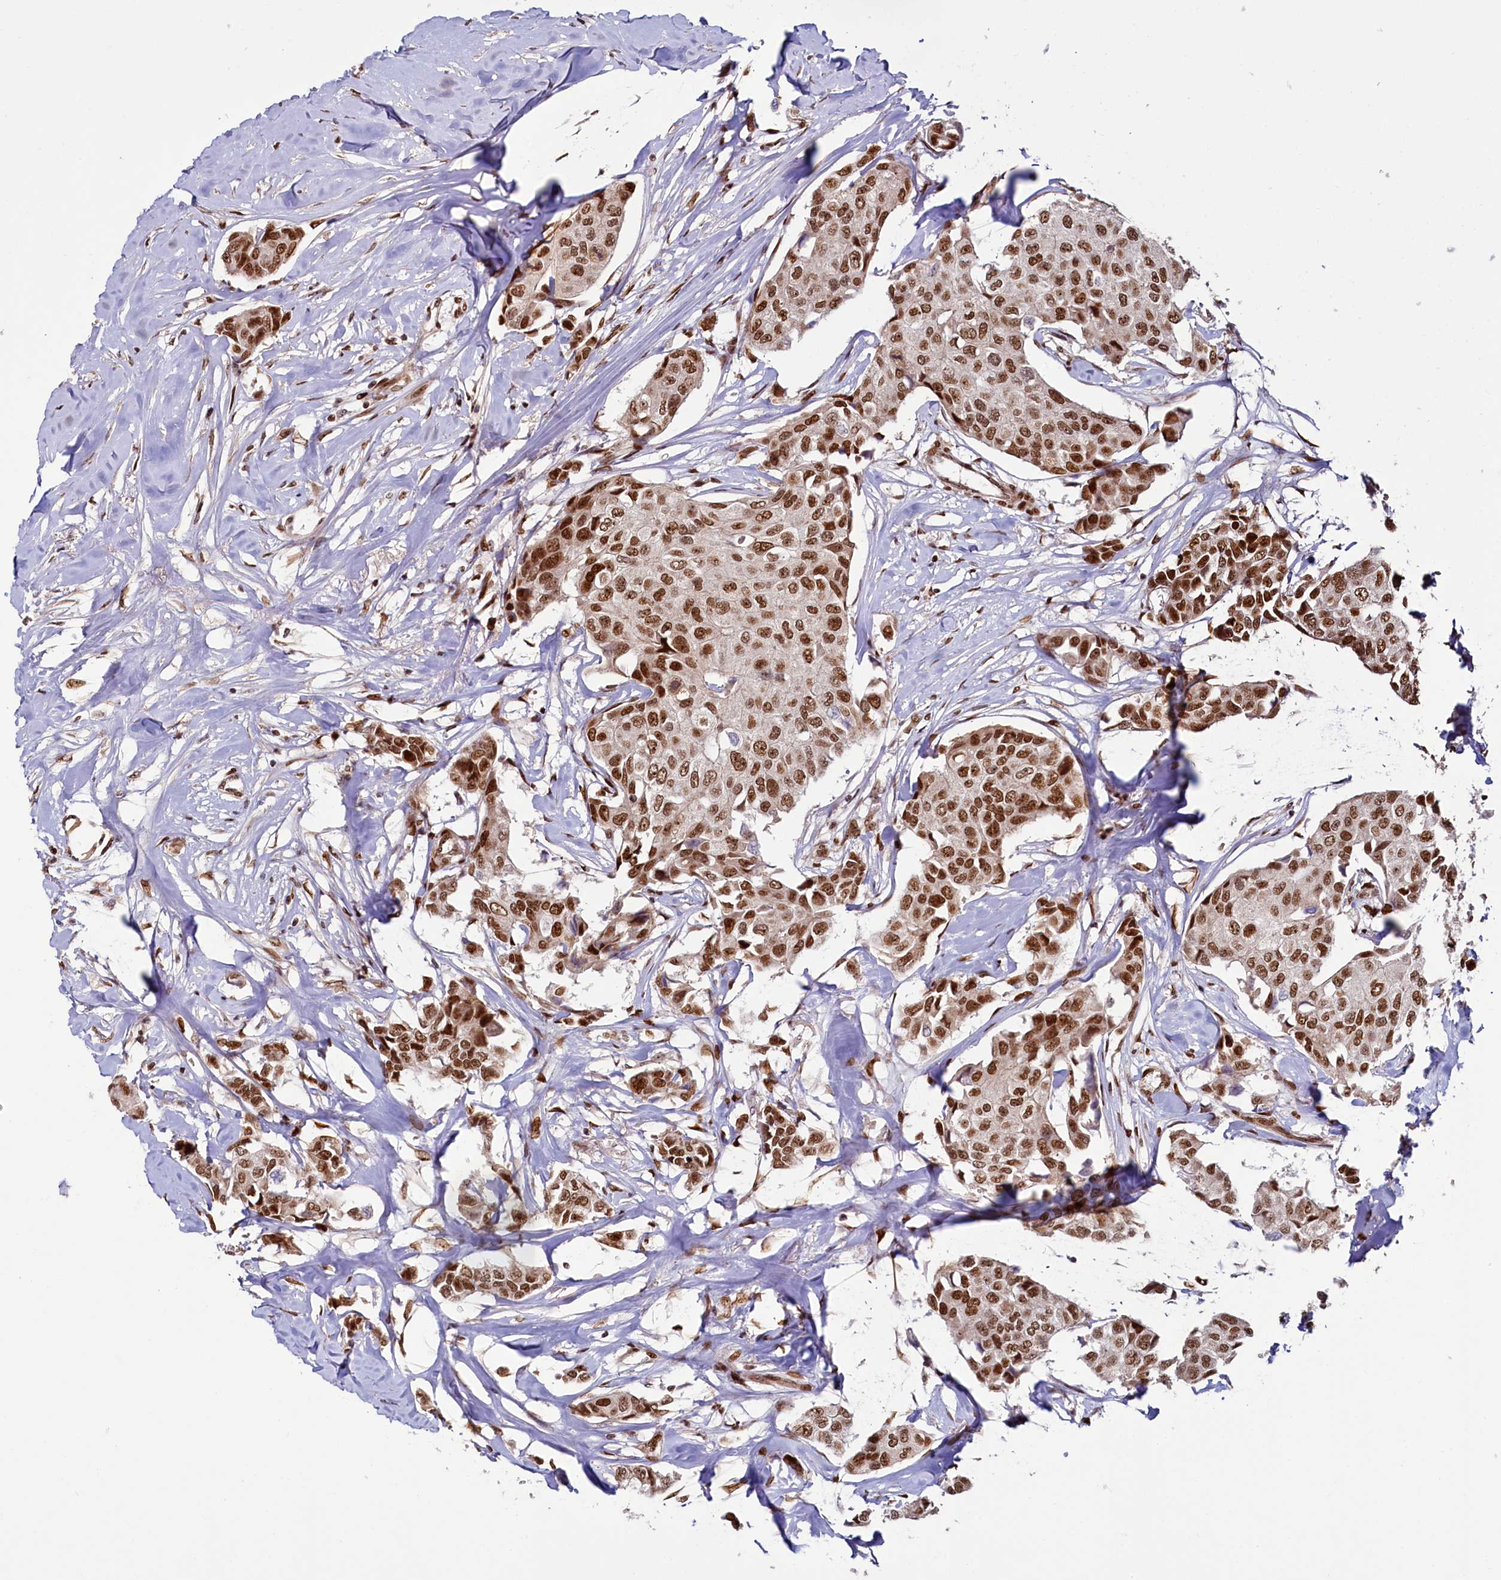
{"staining": {"intensity": "moderate", "quantity": ">75%", "location": "nuclear"}, "tissue": "breast cancer", "cell_type": "Tumor cells", "image_type": "cancer", "snomed": [{"axis": "morphology", "description": "Duct carcinoma"}, {"axis": "topography", "description": "Breast"}], "caption": "This is an image of immunohistochemistry staining of invasive ductal carcinoma (breast), which shows moderate expression in the nuclear of tumor cells.", "gene": "TCOF1", "patient": {"sex": "female", "age": 80}}